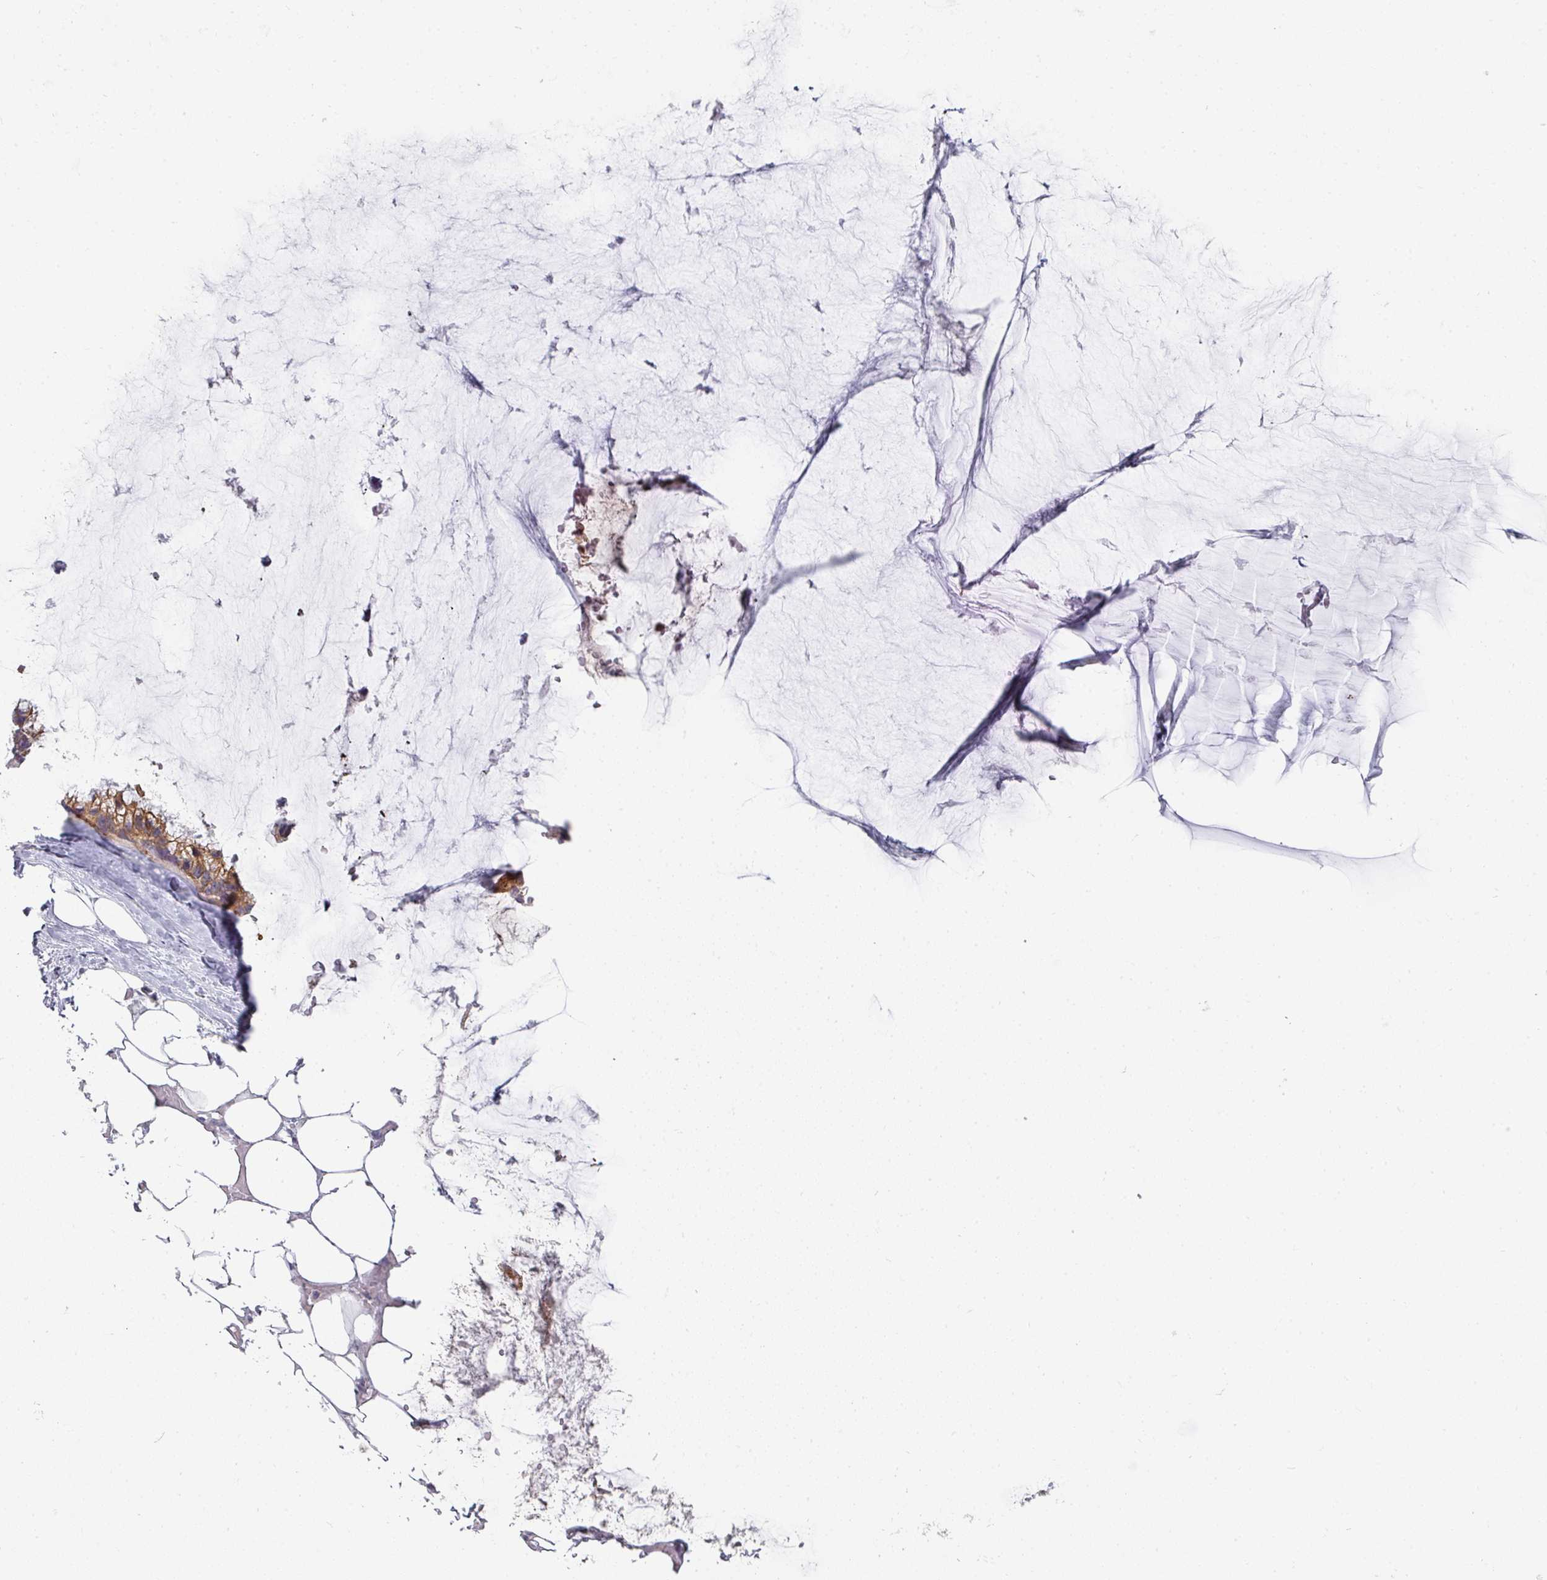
{"staining": {"intensity": "moderate", "quantity": ">75%", "location": "cytoplasmic/membranous"}, "tissue": "ovarian cancer", "cell_type": "Tumor cells", "image_type": "cancer", "snomed": [{"axis": "morphology", "description": "Cystadenocarcinoma, mucinous, NOS"}, {"axis": "topography", "description": "Ovary"}], "caption": "Protein expression analysis of mucinous cystadenocarcinoma (ovarian) reveals moderate cytoplasmic/membranous expression in approximately >75% of tumor cells.", "gene": "GTF2H3", "patient": {"sex": "female", "age": 39}}